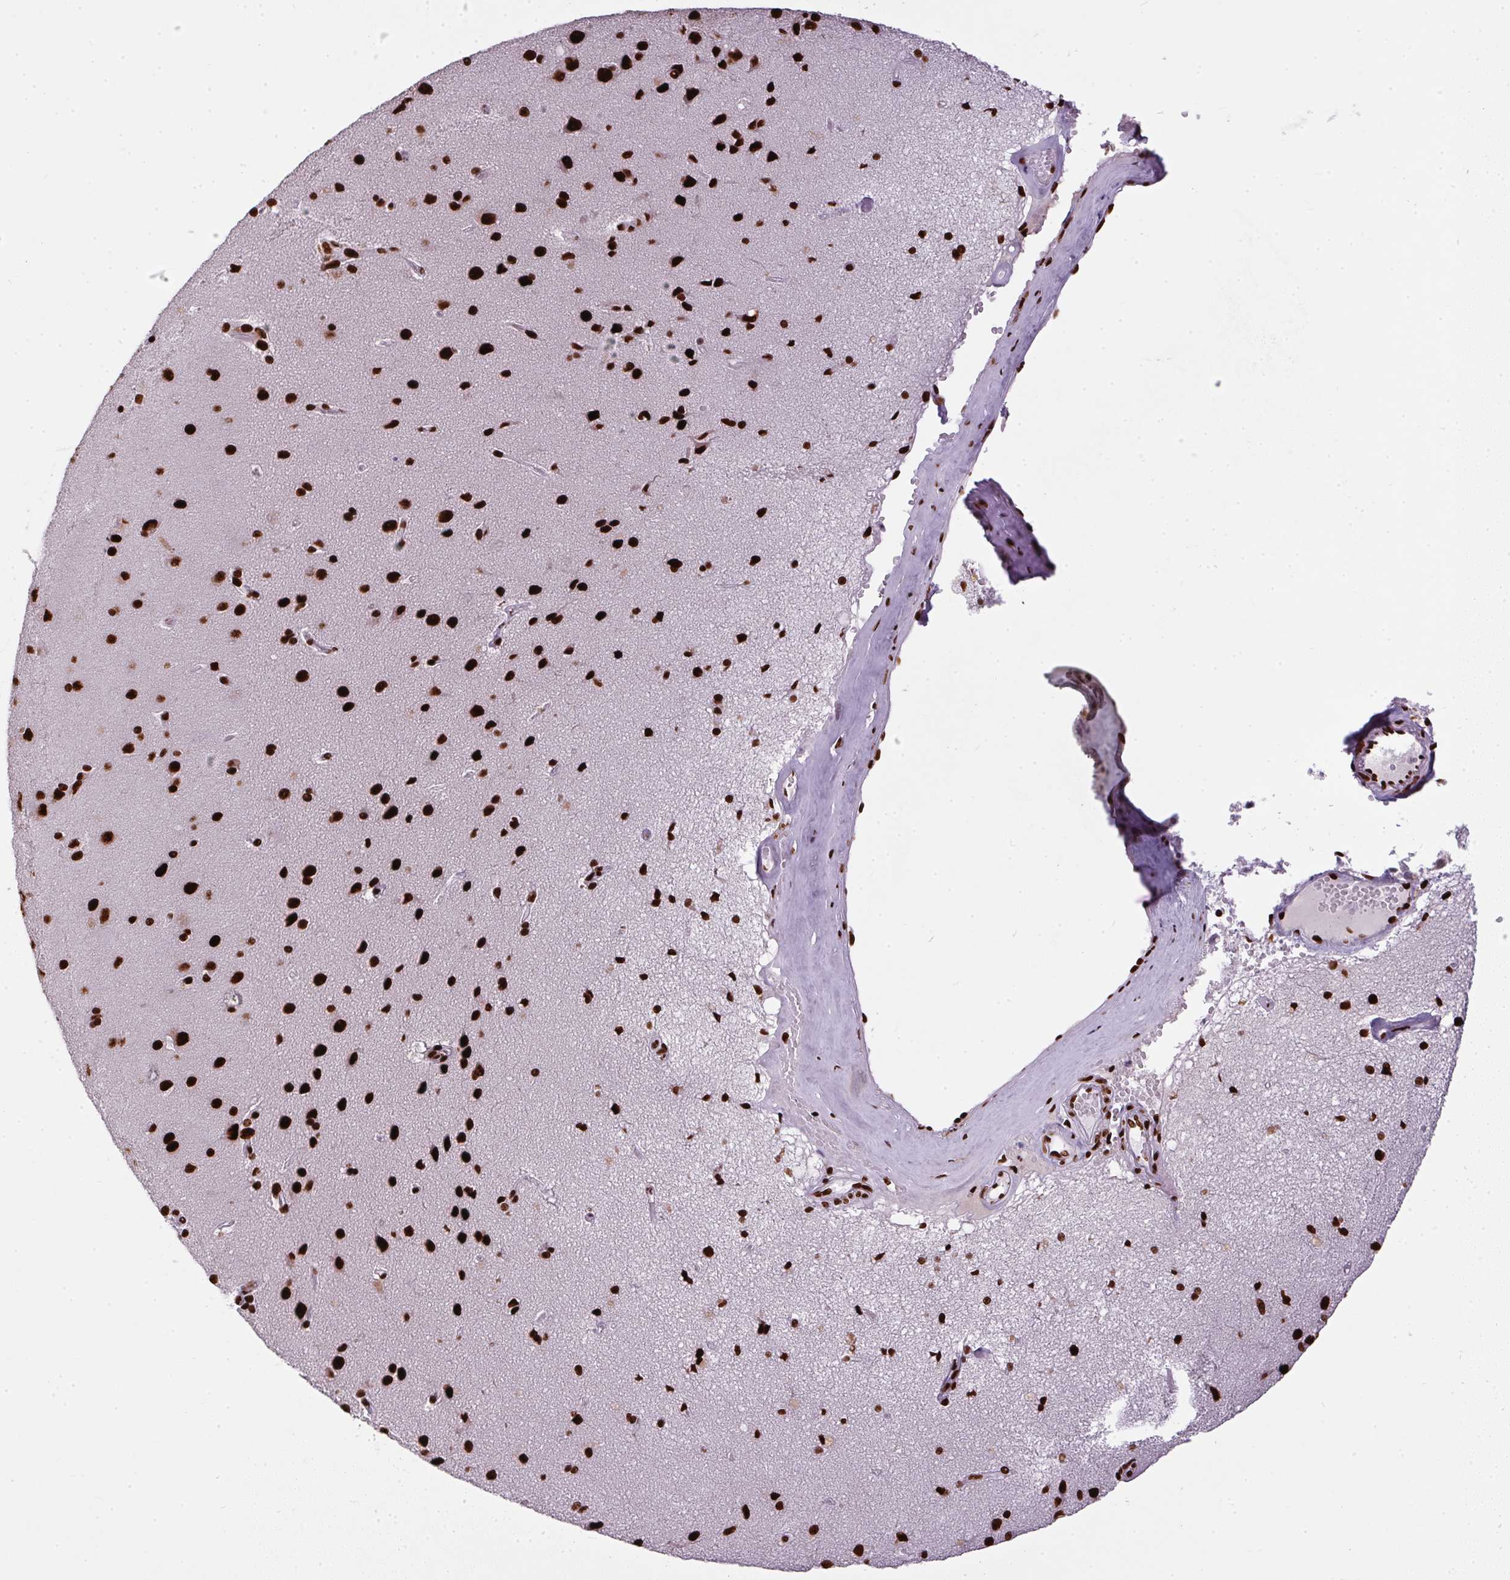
{"staining": {"intensity": "strong", "quantity": ">75%", "location": "nuclear"}, "tissue": "cerebral cortex", "cell_type": "Endothelial cells", "image_type": "normal", "snomed": [{"axis": "morphology", "description": "Normal tissue, NOS"}, {"axis": "morphology", "description": "Glioma, malignant, High grade"}, {"axis": "topography", "description": "Cerebral cortex"}], "caption": "About >75% of endothelial cells in unremarkable cerebral cortex demonstrate strong nuclear protein expression as visualized by brown immunohistochemical staining.", "gene": "PAGE3", "patient": {"sex": "male", "age": 71}}